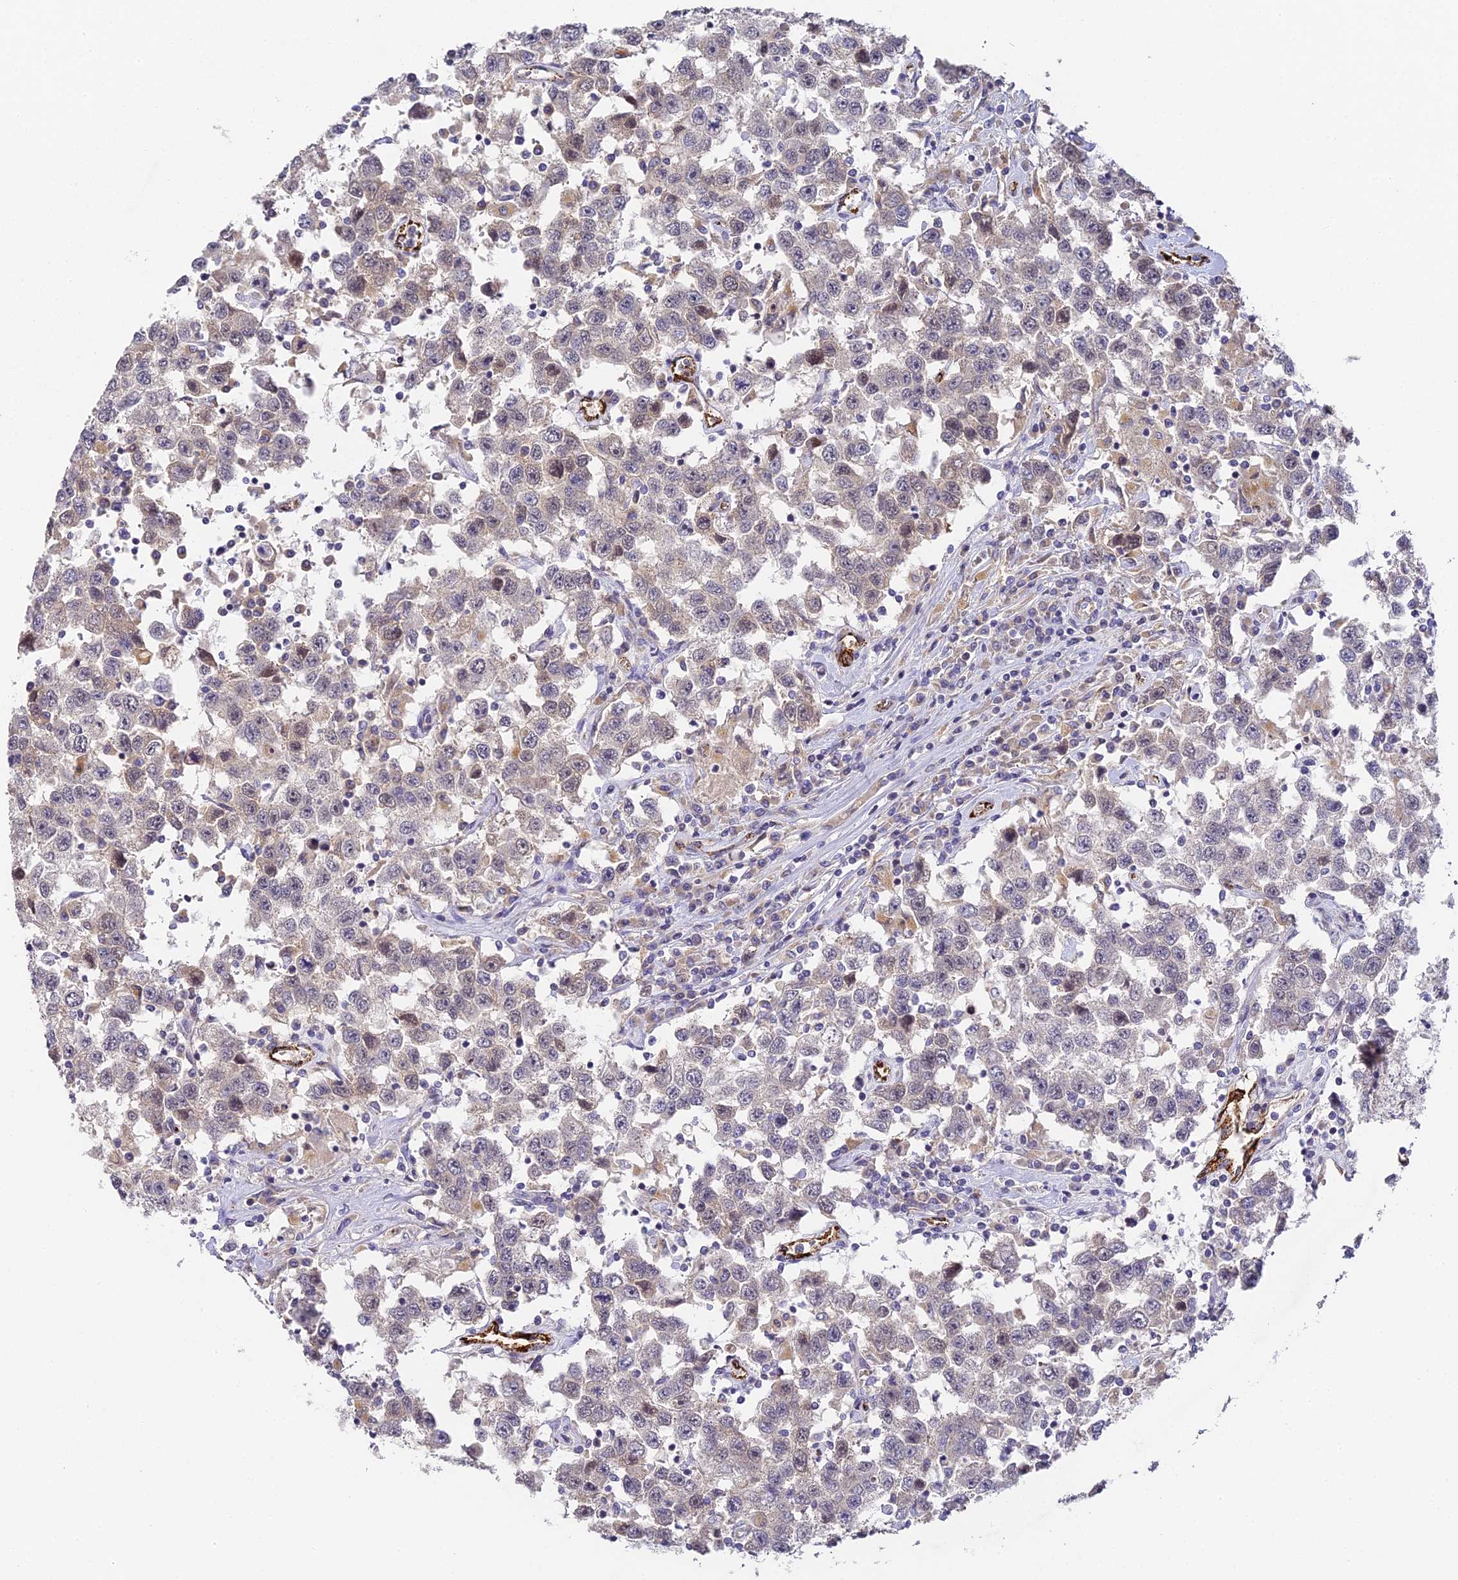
{"staining": {"intensity": "negative", "quantity": "none", "location": "none"}, "tissue": "testis cancer", "cell_type": "Tumor cells", "image_type": "cancer", "snomed": [{"axis": "morphology", "description": "Seminoma, NOS"}, {"axis": "topography", "description": "Testis"}], "caption": "This is an immunohistochemistry (IHC) histopathology image of seminoma (testis). There is no staining in tumor cells.", "gene": "DNAAF10", "patient": {"sex": "male", "age": 41}}